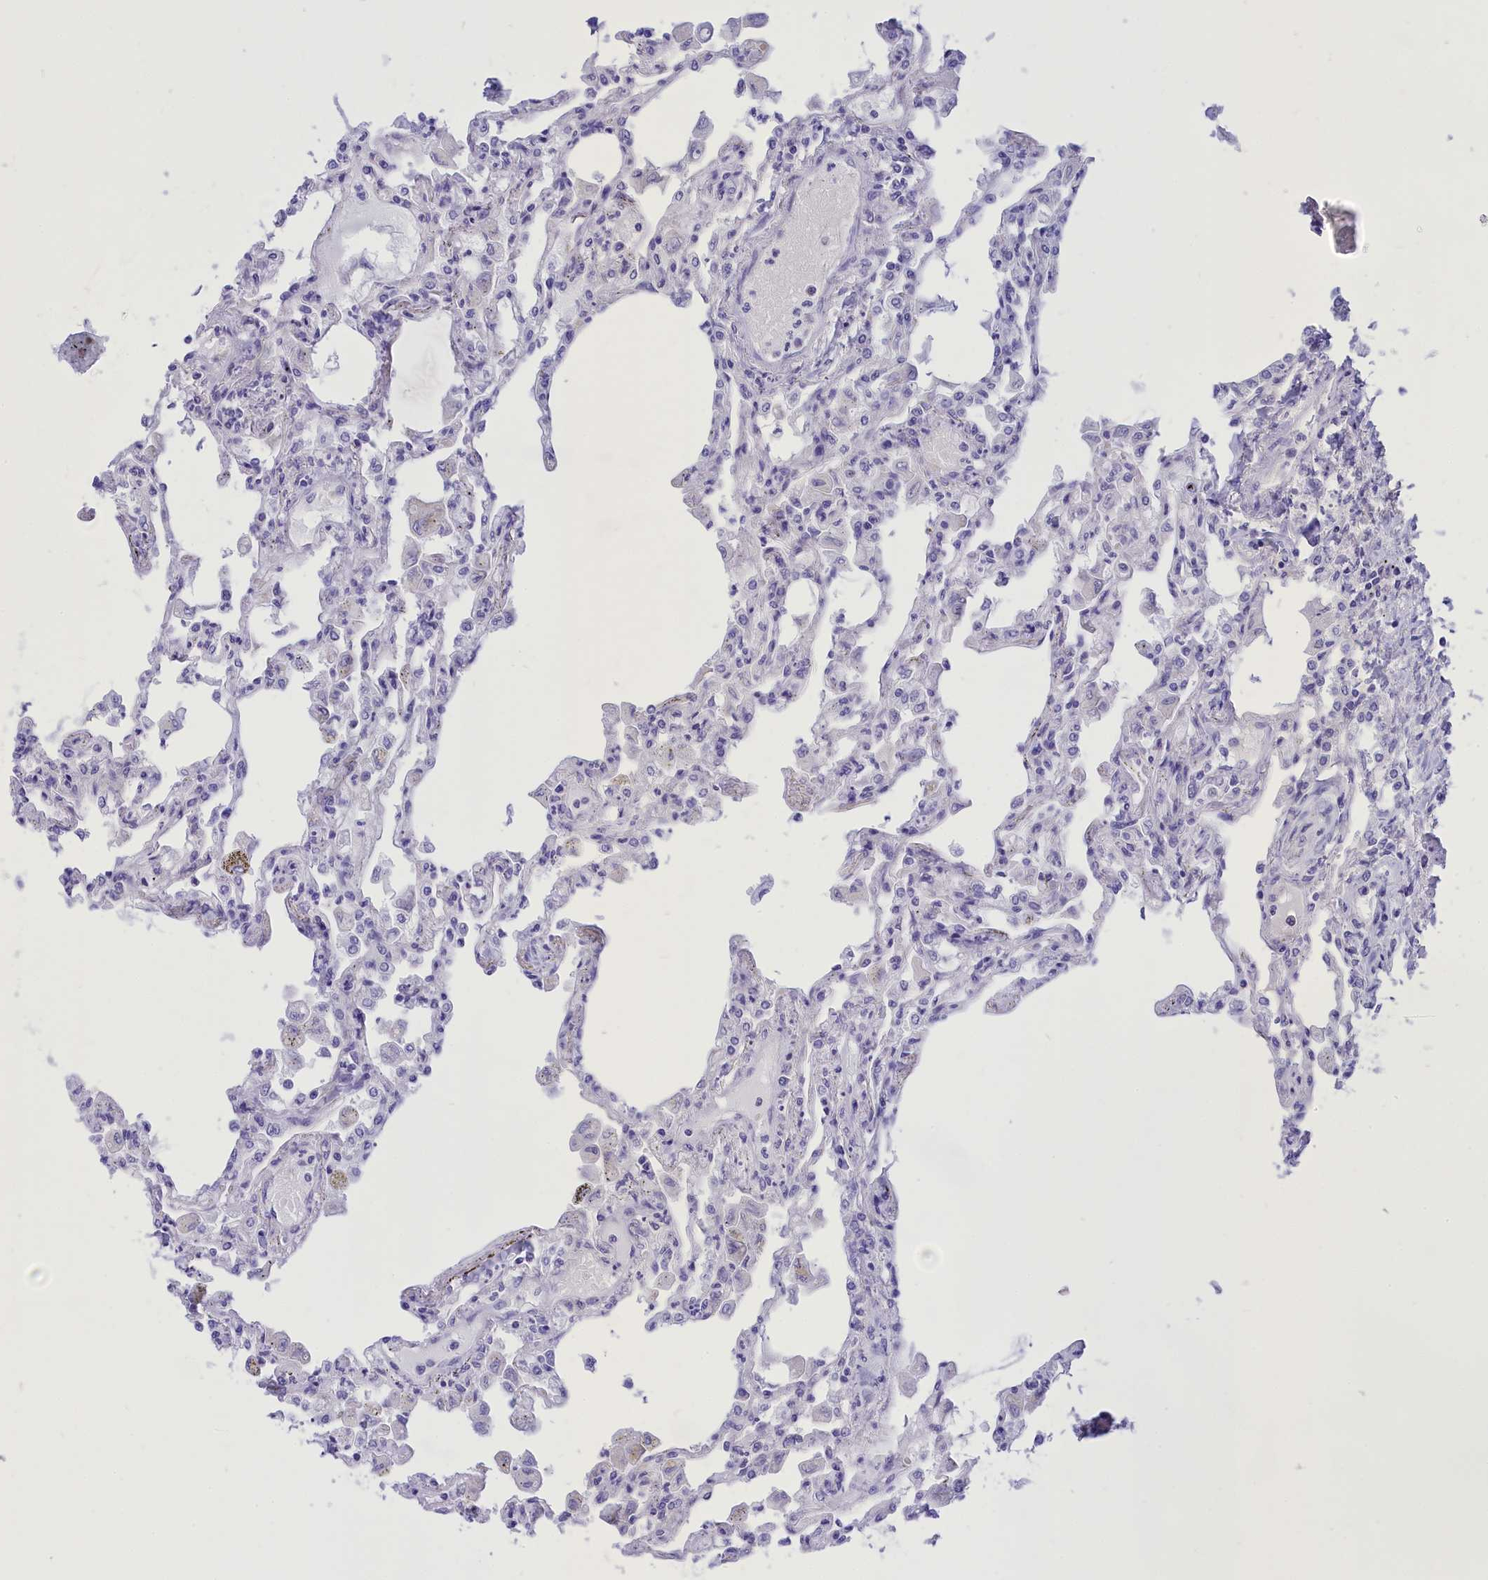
{"staining": {"intensity": "negative", "quantity": "none", "location": "none"}, "tissue": "lung", "cell_type": "Alveolar cells", "image_type": "normal", "snomed": [{"axis": "morphology", "description": "Normal tissue, NOS"}, {"axis": "topography", "description": "Bronchus"}, {"axis": "topography", "description": "Lung"}], "caption": "Immunohistochemical staining of unremarkable lung displays no significant positivity in alveolar cells.", "gene": "DCAF16", "patient": {"sex": "female", "age": 49}}